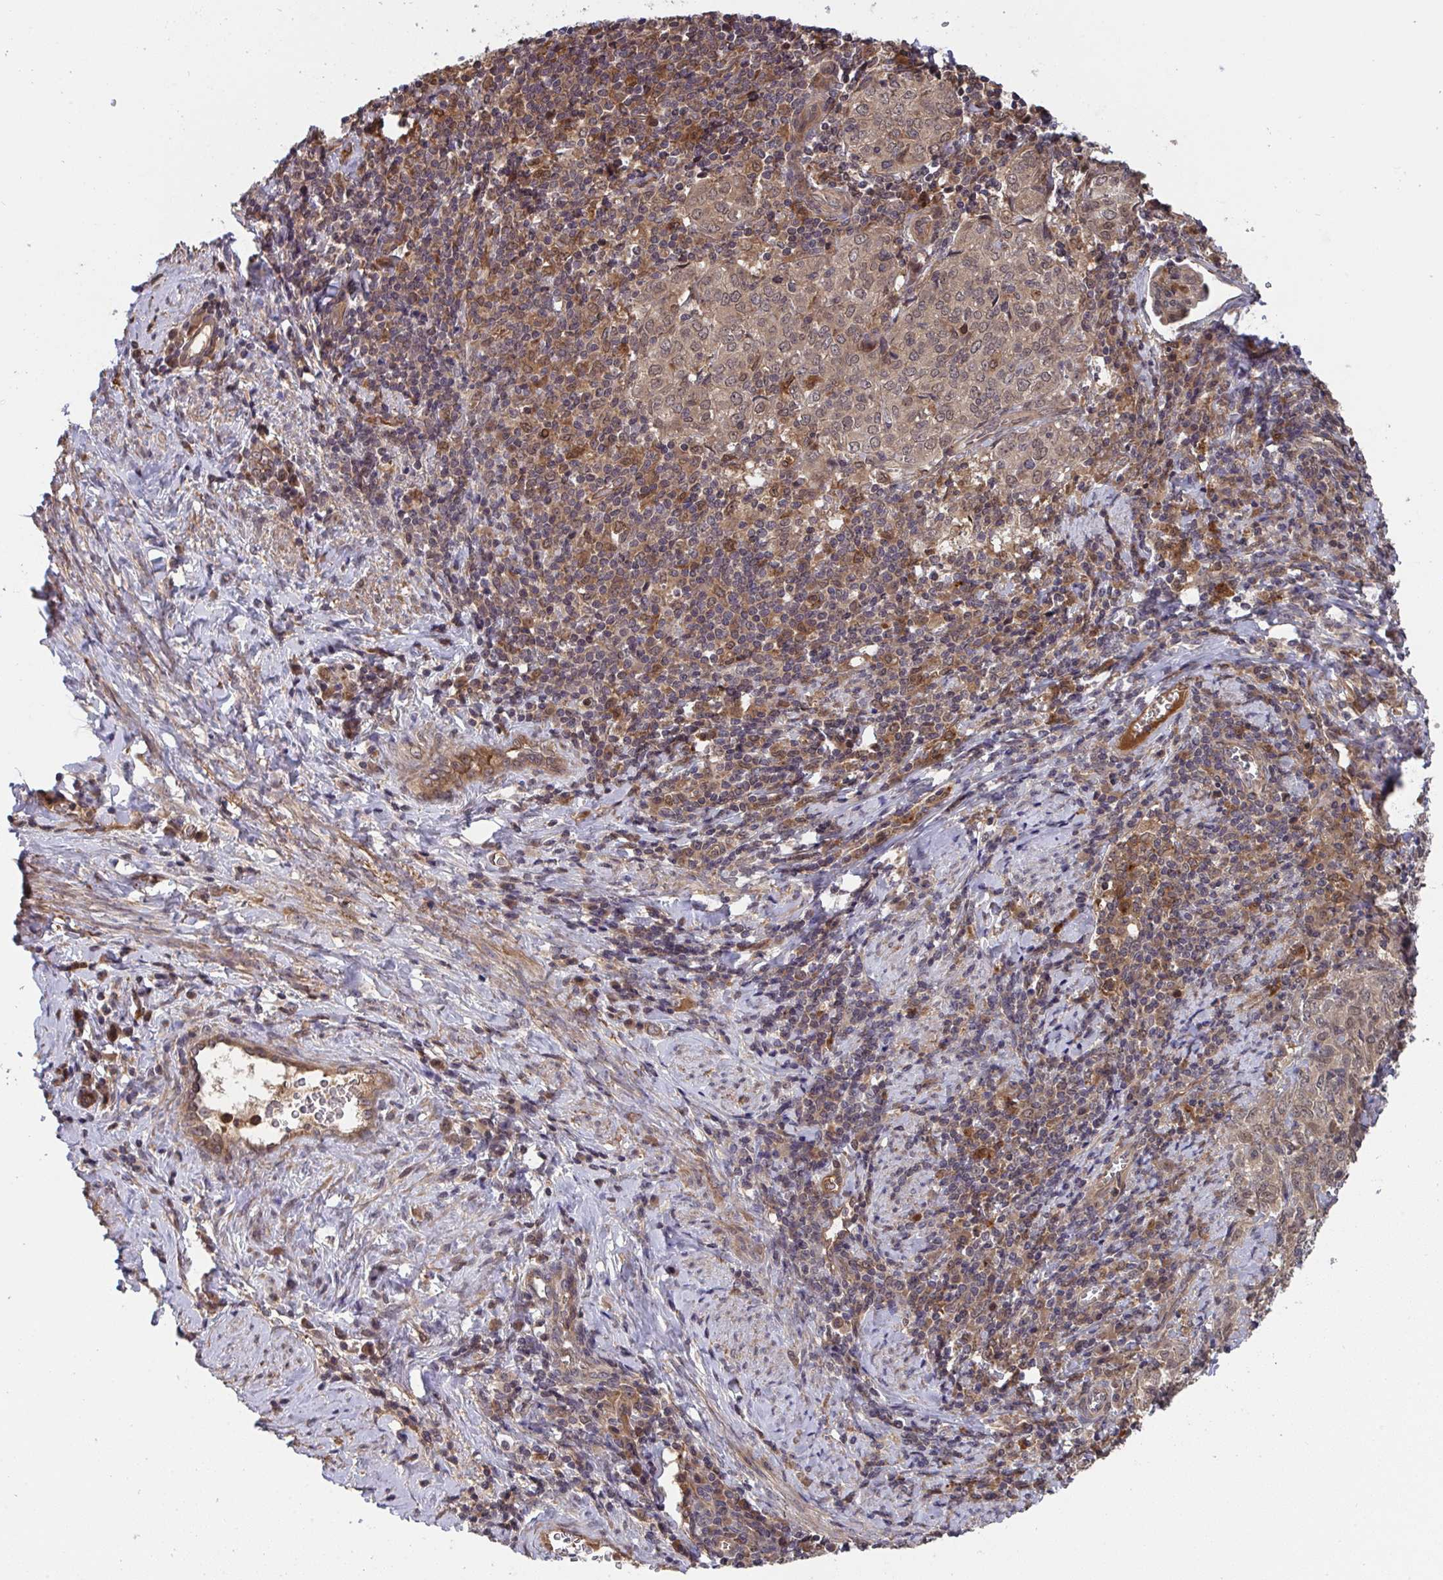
{"staining": {"intensity": "weak", "quantity": ">75%", "location": "cytoplasmic/membranous,nuclear"}, "tissue": "cervical cancer", "cell_type": "Tumor cells", "image_type": "cancer", "snomed": [{"axis": "morphology", "description": "Normal tissue, NOS"}, {"axis": "morphology", "description": "Squamous cell carcinoma, NOS"}, {"axis": "topography", "description": "Vagina"}, {"axis": "topography", "description": "Cervix"}], "caption": "Immunohistochemical staining of squamous cell carcinoma (cervical) reveals low levels of weak cytoplasmic/membranous and nuclear protein positivity in about >75% of tumor cells. (DAB = brown stain, brightfield microscopy at high magnification).", "gene": "TIGAR", "patient": {"sex": "female", "age": 45}}